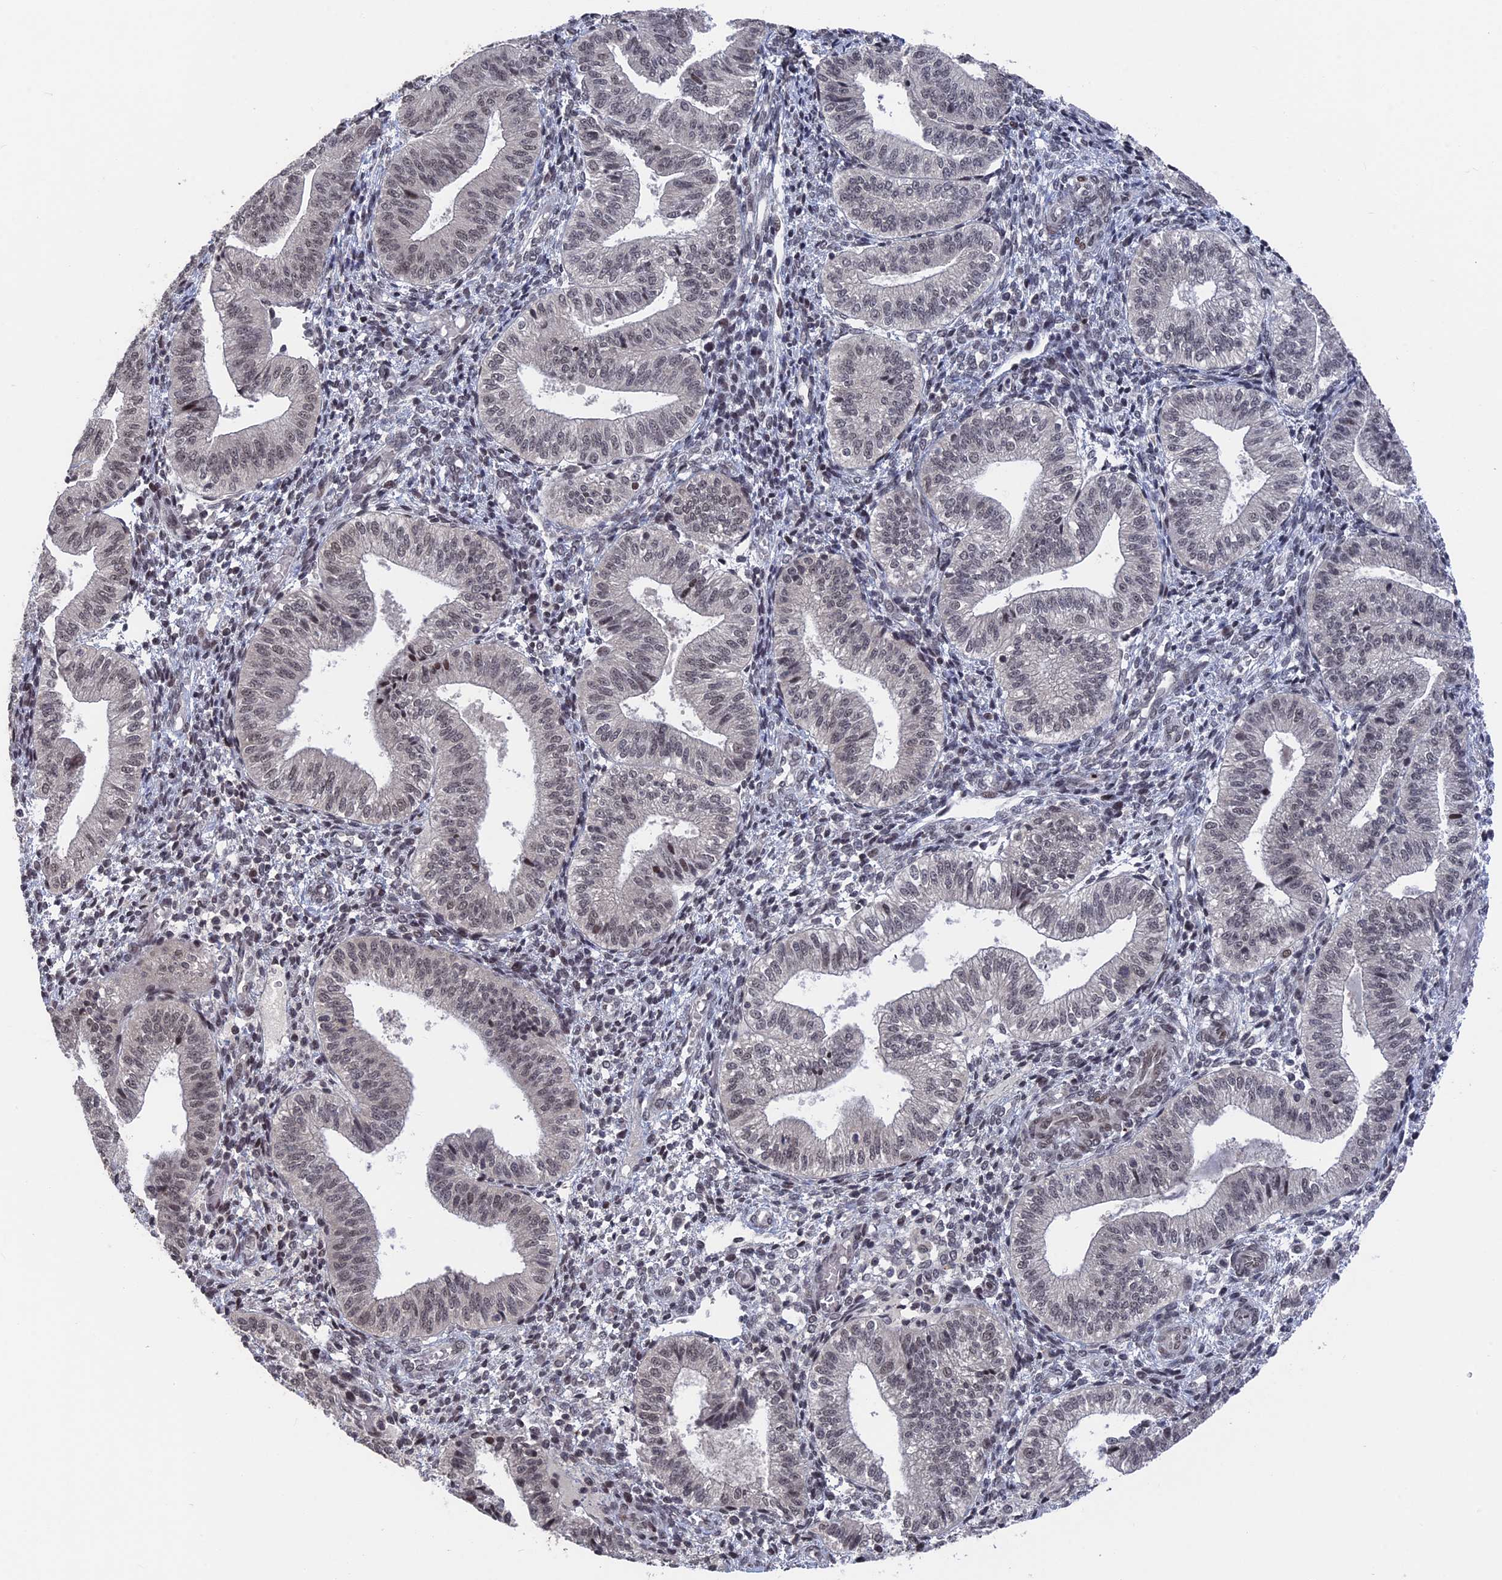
{"staining": {"intensity": "negative", "quantity": "none", "location": "none"}, "tissue": "endometrium", "cell_type": "Cells in endometrial stroma", "image_type": "normal", "snomed": [{"axis": "morphology", "description": "Normal tissue, NOS"}, {"axis": "topography", "description": "Endometrium"}], "caption": "The IHC image has no significant expression in cells in endometrial stroma of endometrium.", "gene": "NR2C2AP", "patient": {"sex": "female", "age": 34}}